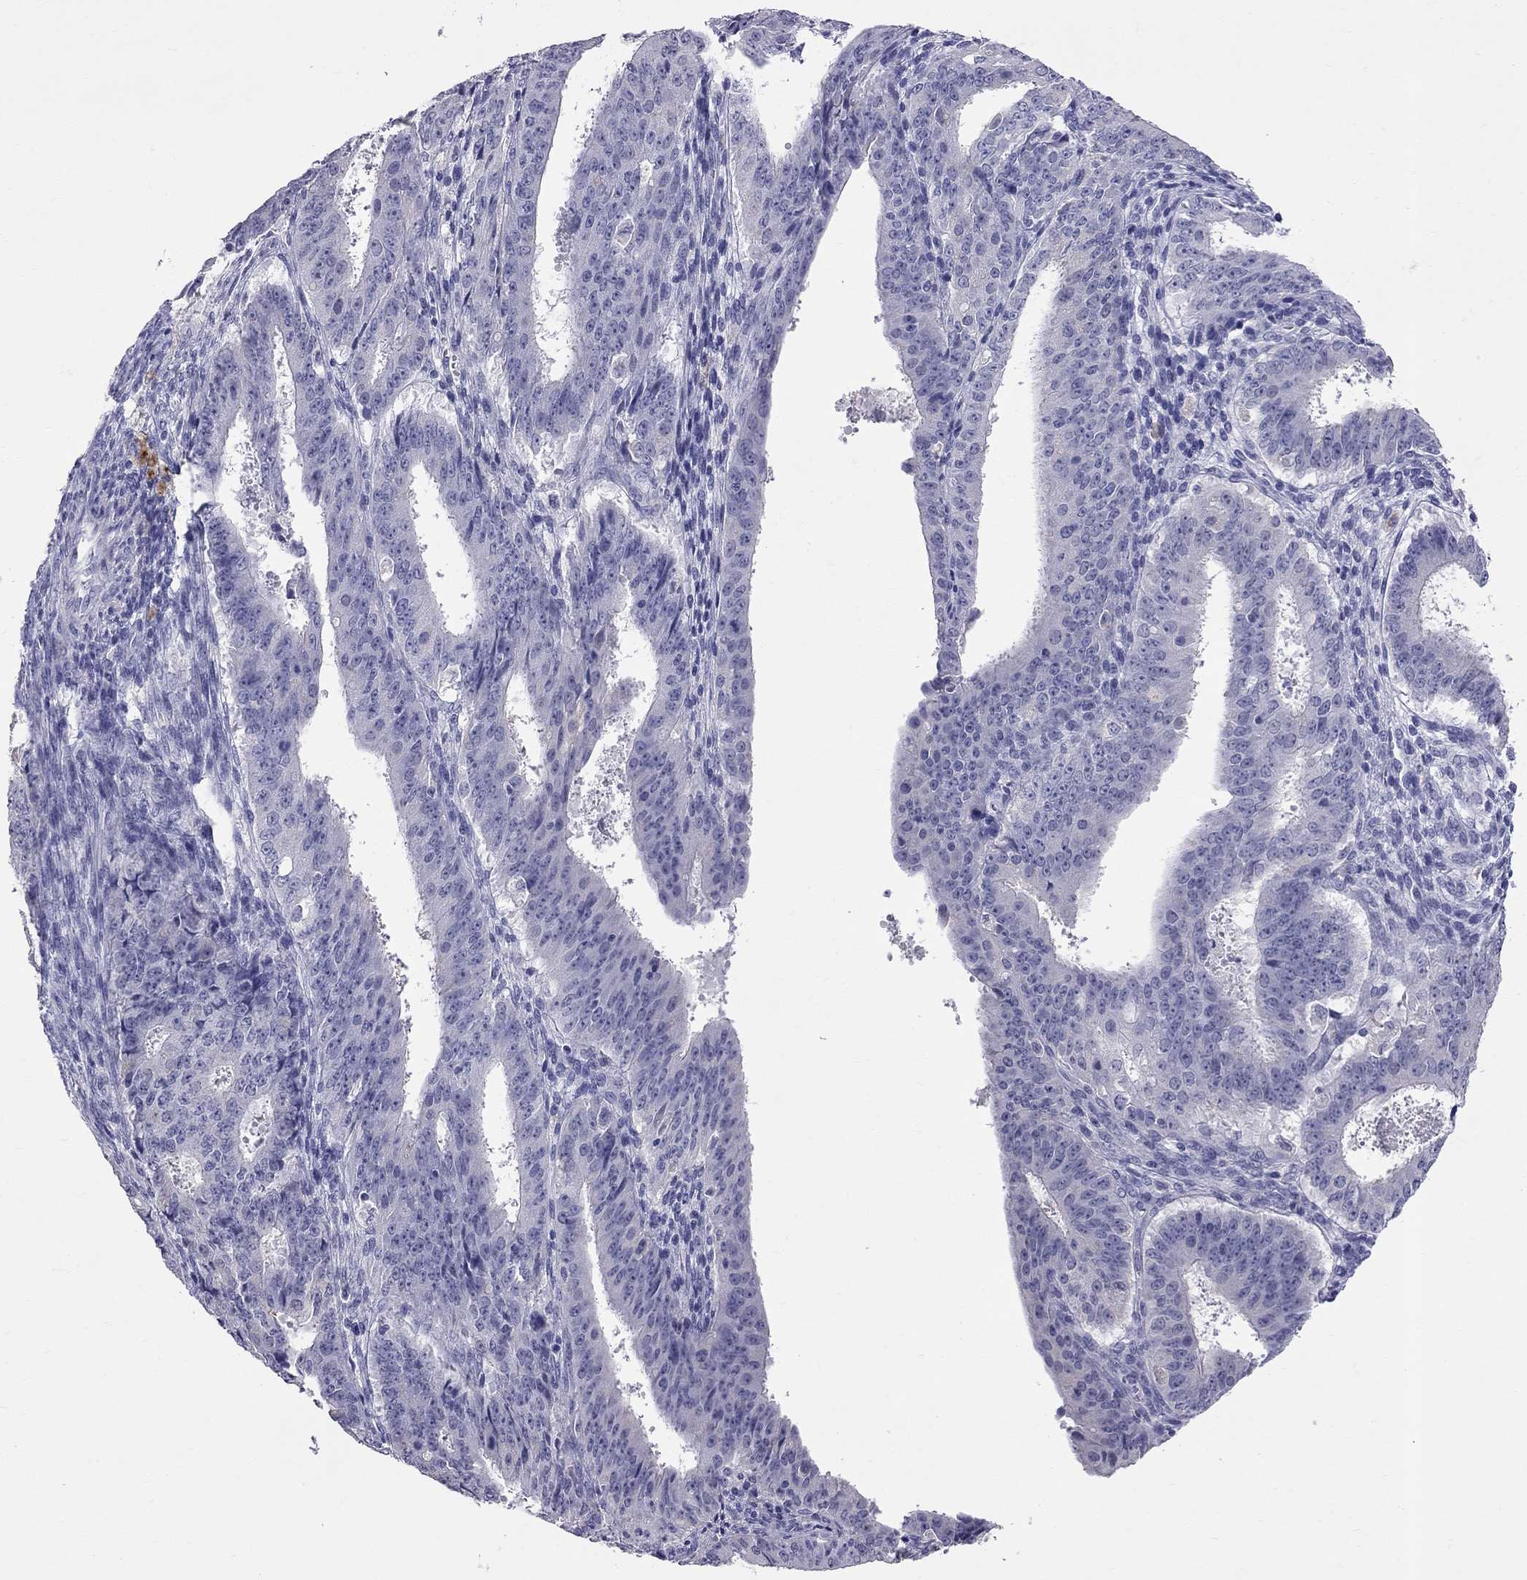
{"staining": {"intensity": "negative", "quantity": "none", "location": "none"}, "tissue": "ovarian cancer", "cell_type": "Tumor cells", "image_type": "cancer", "snomed": [{"axis": "morphology", "description": "Carcinoma, endometroid"}, {"axis": "topography", "description": "Ovary"}], "caption": "Immunohistochemical staining of ovarian cancer shows no significant staining in tumor cells.", "gene": "CFAP91", "patient": {"sex": "female", "age": 42}}